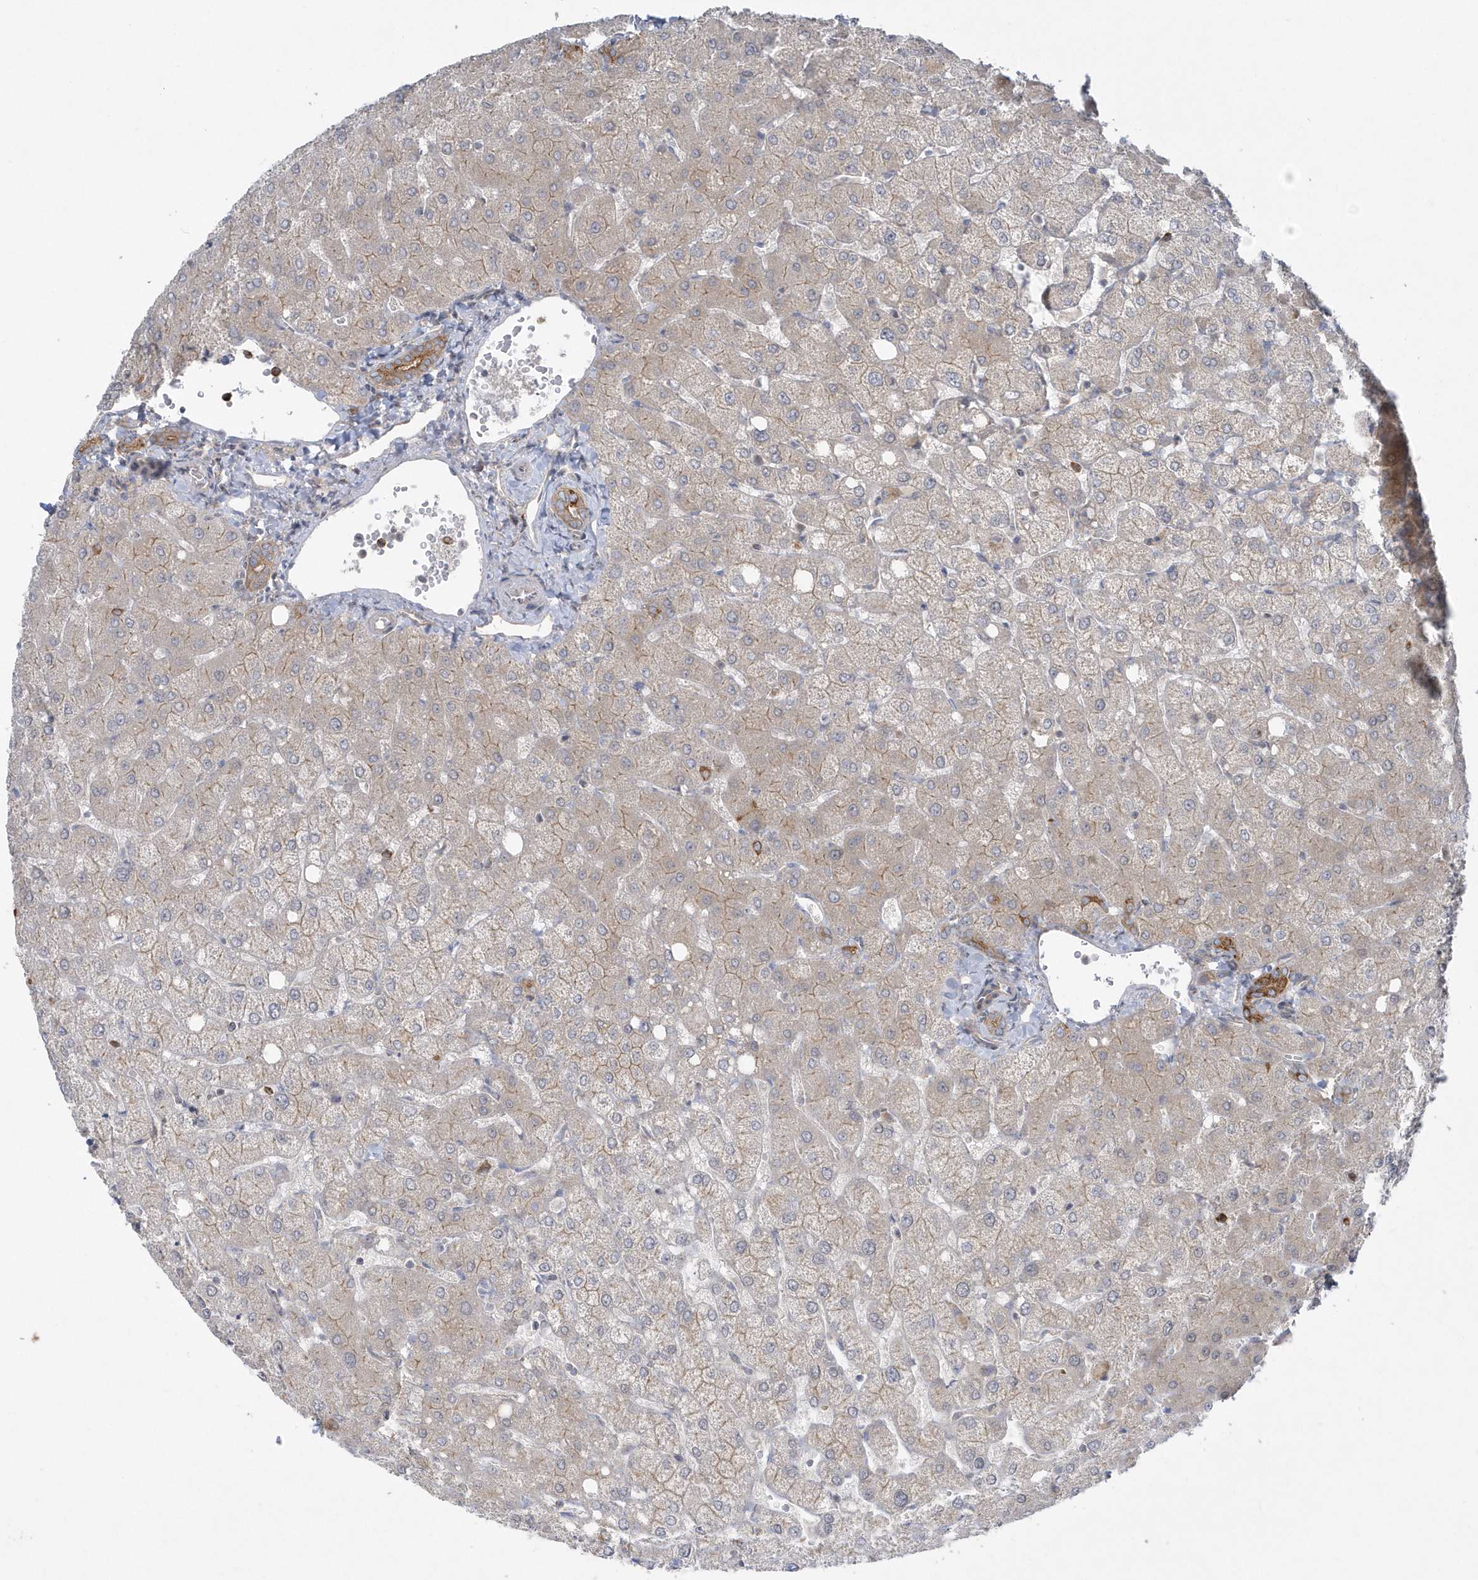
{"staining": {"intensity": "moderate", "quantity": ">75%", "location": "cytoplasmic/membranous"}, "tissue": "liver", "cell_type": "Cholangiocytes", "image_type": "normal", "snomed": [{"axis": "morphology", "description": "Normal tissue, NOS"}, {"axis": "topography", "description": "Liver"}], "caption": "Immunohistochemical staining of unremarkable human liver reveals >75% levels of moderate cytoplasmic/membranous protein positivity in approximately >75% of cholangiocytes.", "gene": "DNAJC18", "patient": {"sex": "female", "age": 54}}